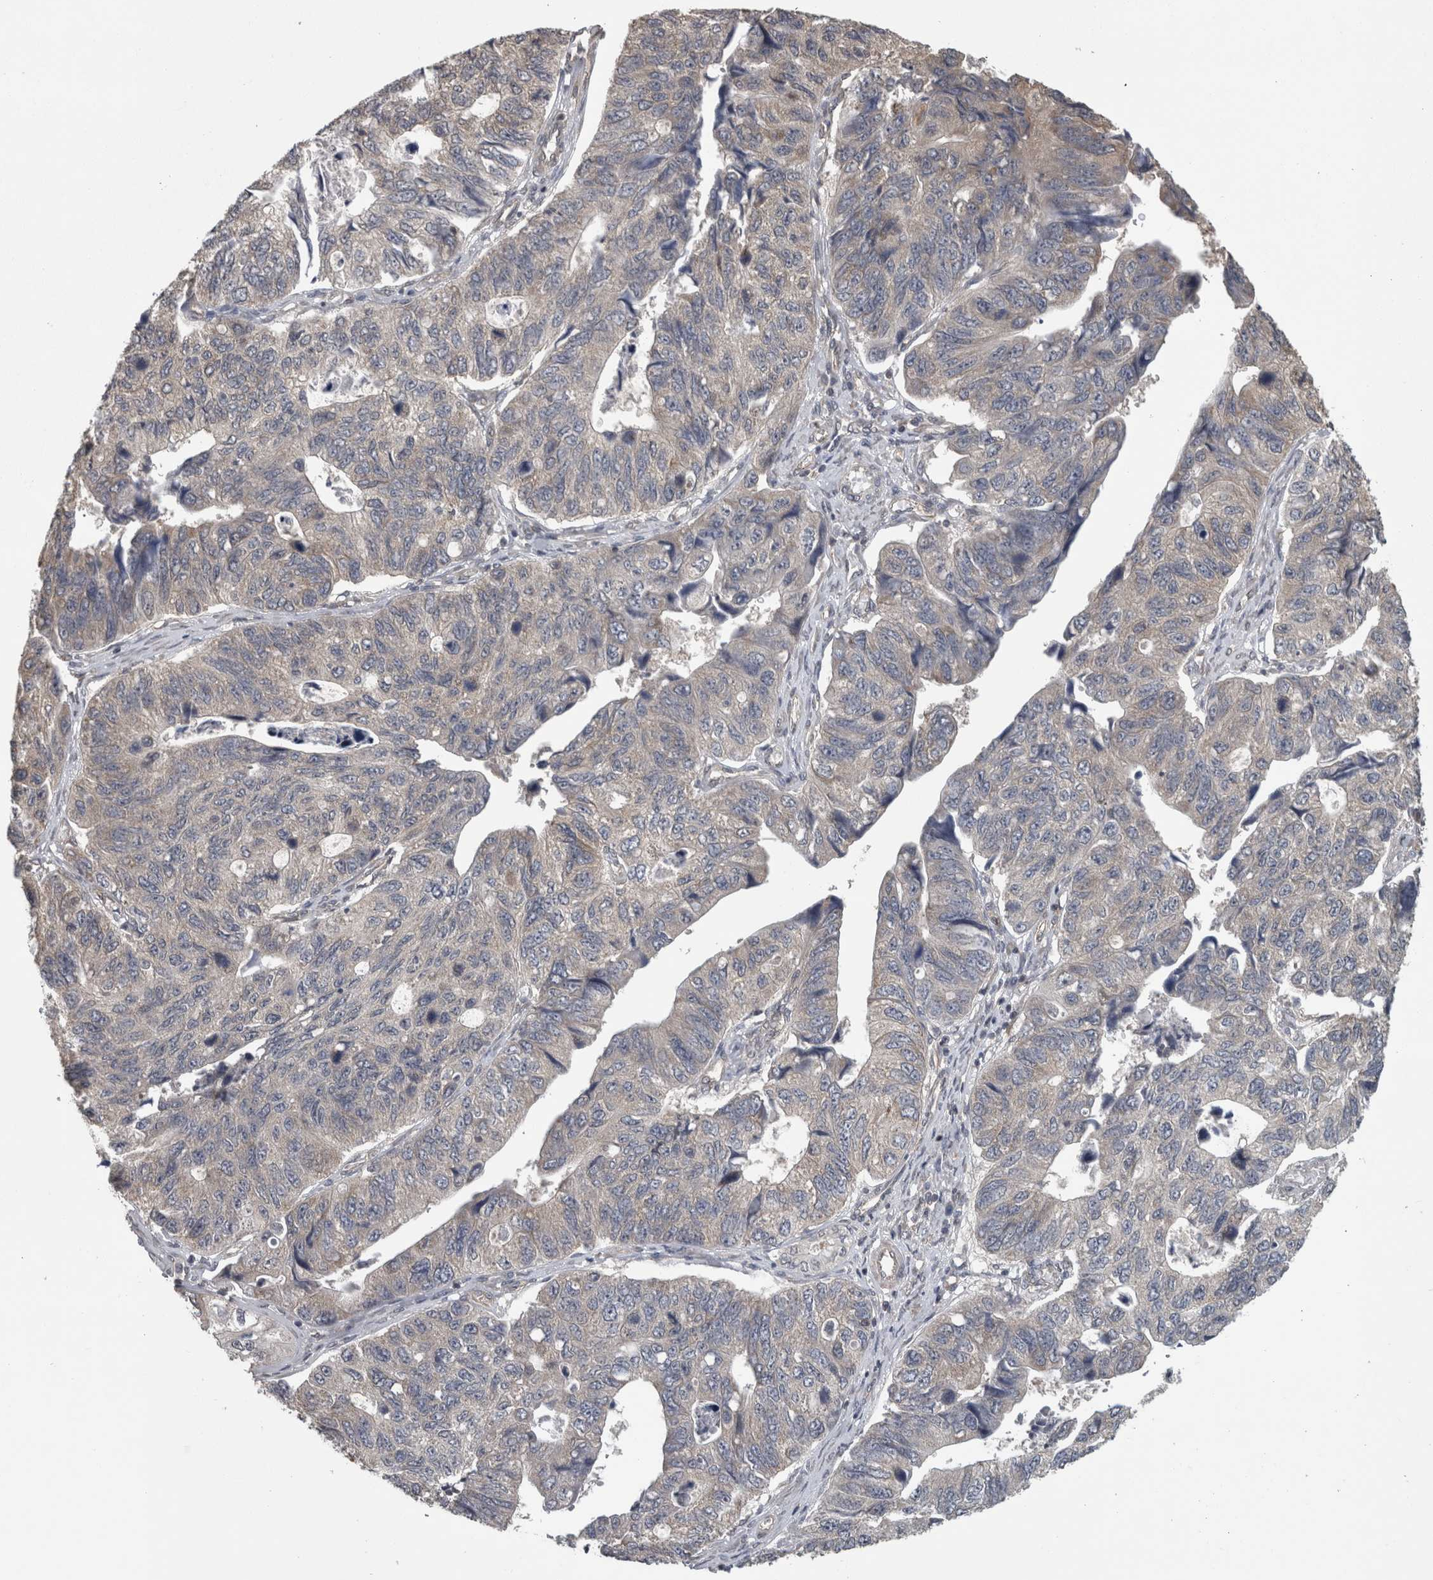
{"staining": {"intensity": "negative", "quantity": "none", "location": "none"}, "tissue": "stomach cancer", "cell_type": "Tumor cells", "image_type": "cancer", "snomed": [{"axis": "morphology", "description": "Adenocarcinoma, NOS"}, {"axis": "topography", "description": "Stomach"}], "caption": "The histopathology image shows no staining of tumor cells in stomach cancer (adenocarcinoma). (DAB immunohistochemistry (IHC), high magnification).", "gene": "ATXN2", "patient": {"sex": "male", "age": 59}}